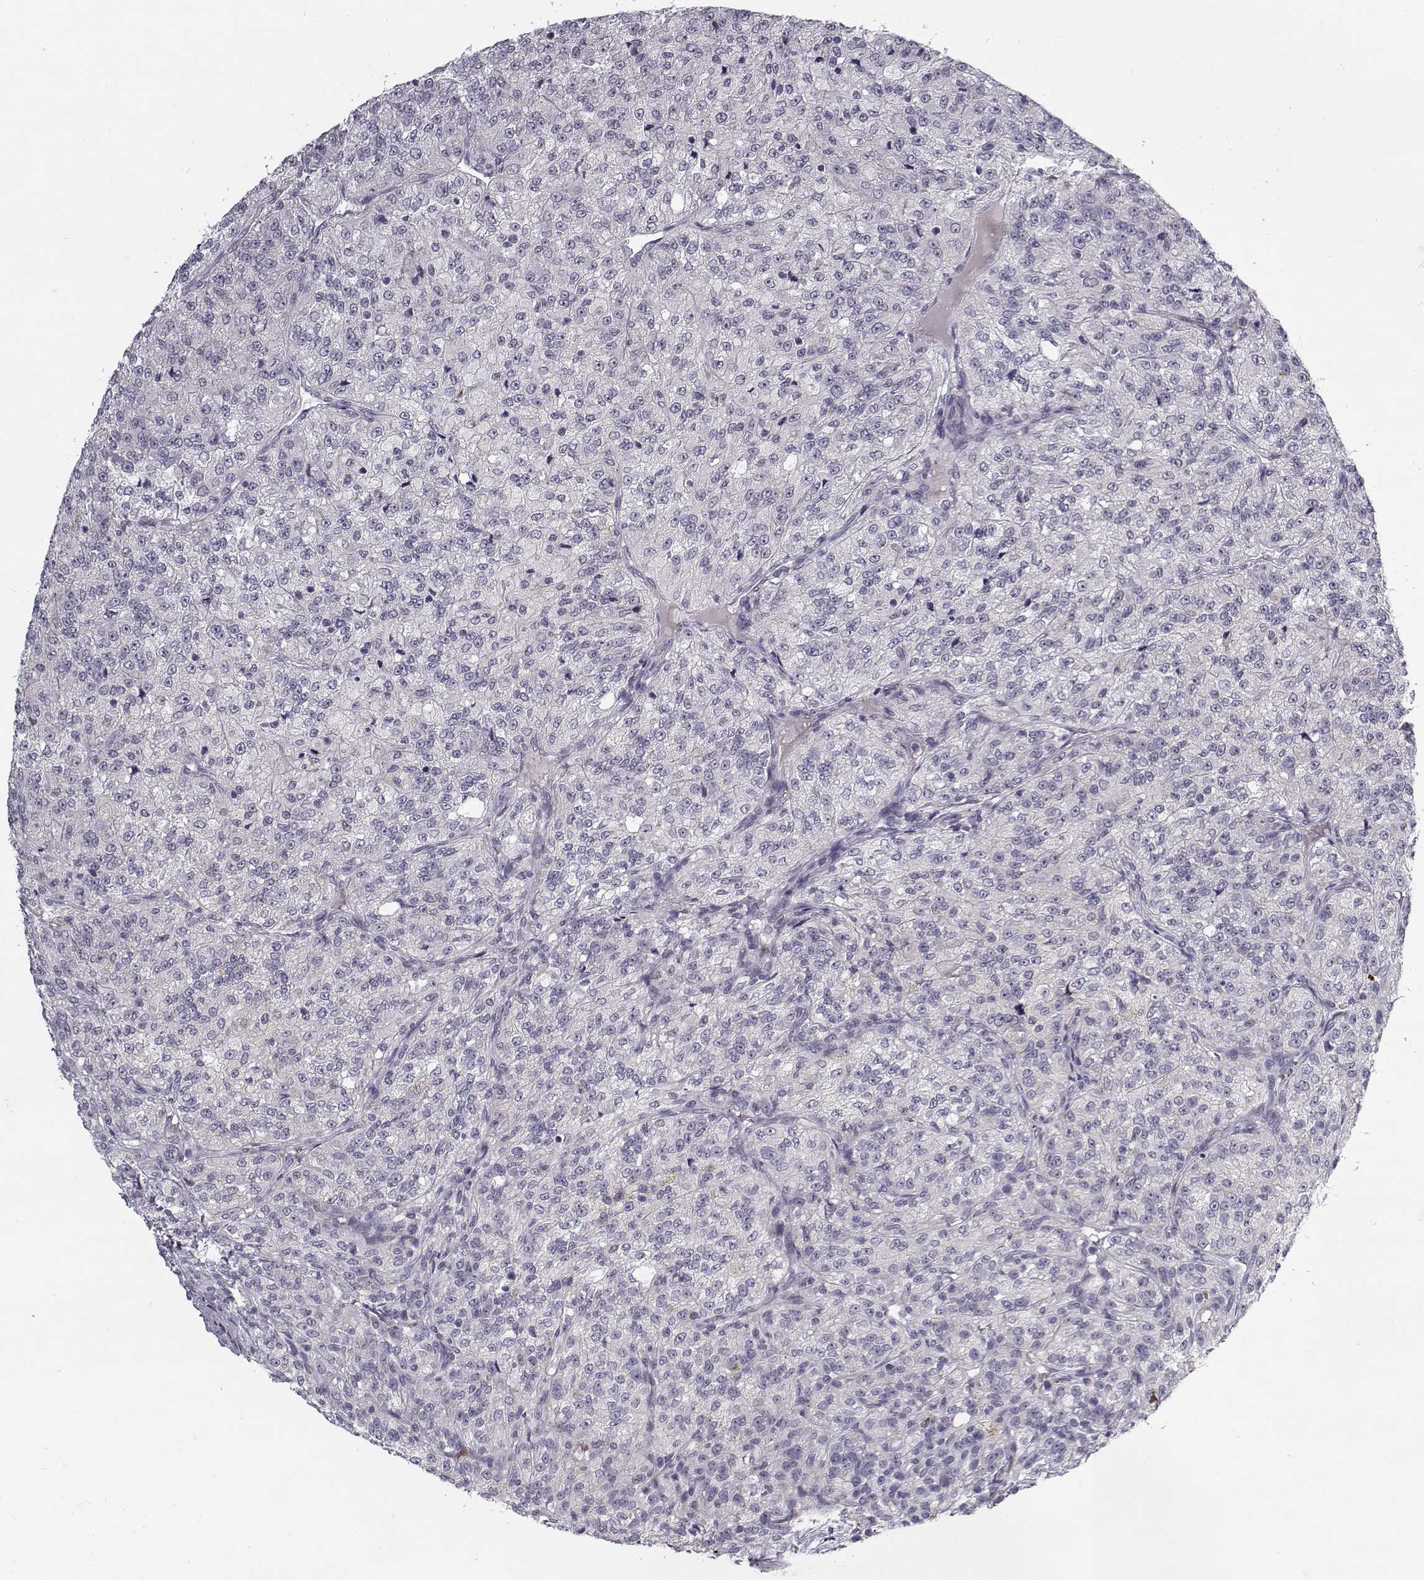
{"staining": {"intensity": "negative", "quantity": "none", "location": "none"}, "tissue": "renal cancer", "cell_type": "Tumor cells", "image_type": "cancer", "snomed": [{"axis": "morphology", "description": "Adenocarcinoma, NOS"}, {"axis": "topography", "description": "Kidney"}], "caption": "This image is of renal cancer (adenocarcinoma) stained with immunohistochemistry (IHC) to label a protein in brown with the nuclei are counter-stained blue. There is no positivity in tumor cells. (DAB (3,3'-diaminobenzidine) immunohistochemistry (IHC), high magnification).", "gene": "SNCA", "patient": {"sex": "female", "age": 63}}